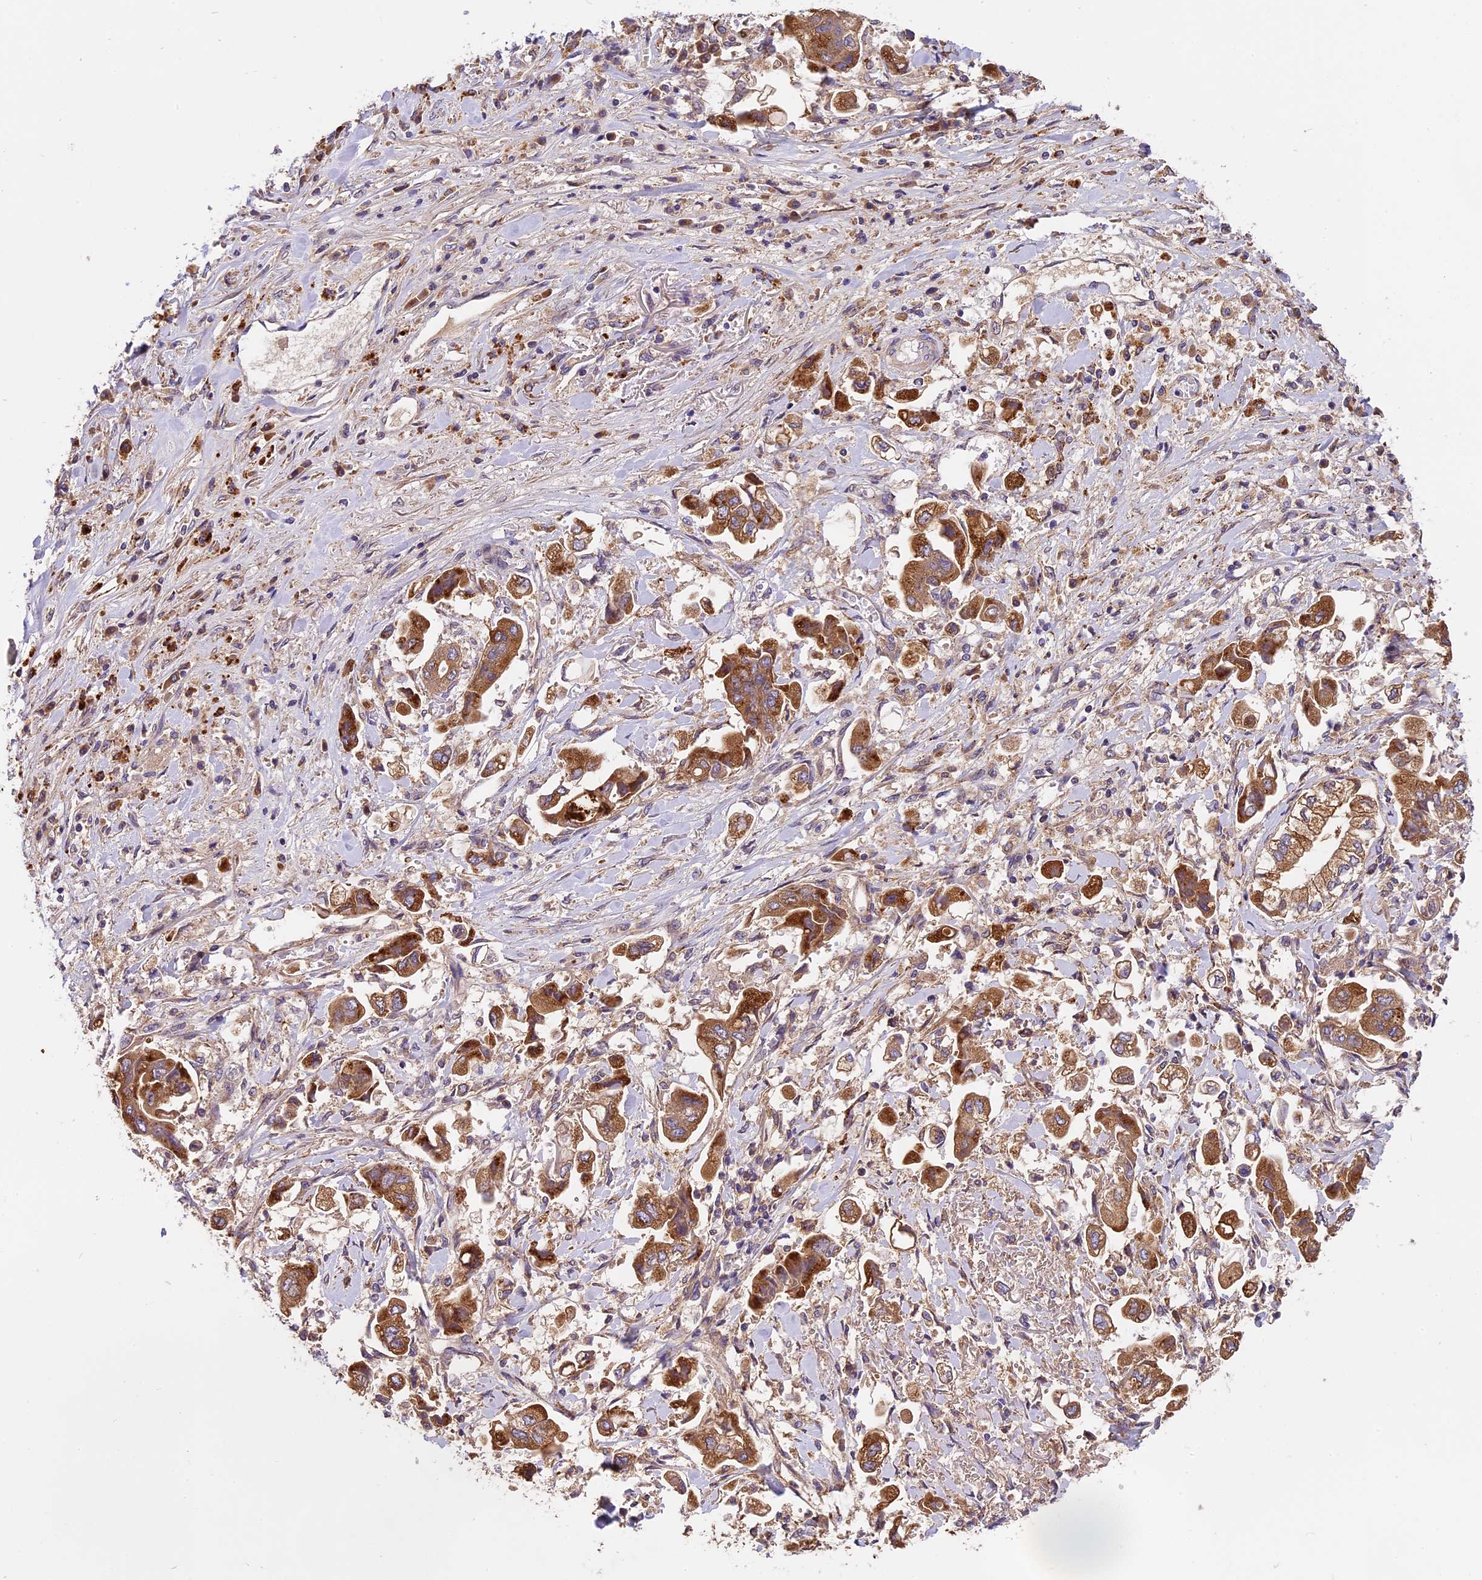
{"staining": {"intensity": "strong", "quantity": ">75%", "location": "cytoplasmic/membranous"}, "tissue": "stomach cancer", "cell_type": "Tumor cells", "image_type": "cancer", "snomed": [{"axis": "morphology", "description": "Adenocarcinoma, NOS"}, {"axis": "topography", "description": "Stomach"}], "caption": "Stomach cancer tissue demonstrates strong cytoplasmic/membranous positivity in approximately >75% of tumor cells, visualized by immunohistochemistry.", "gene": "COPE", "patient": {"sex": "male", "age": 62}}